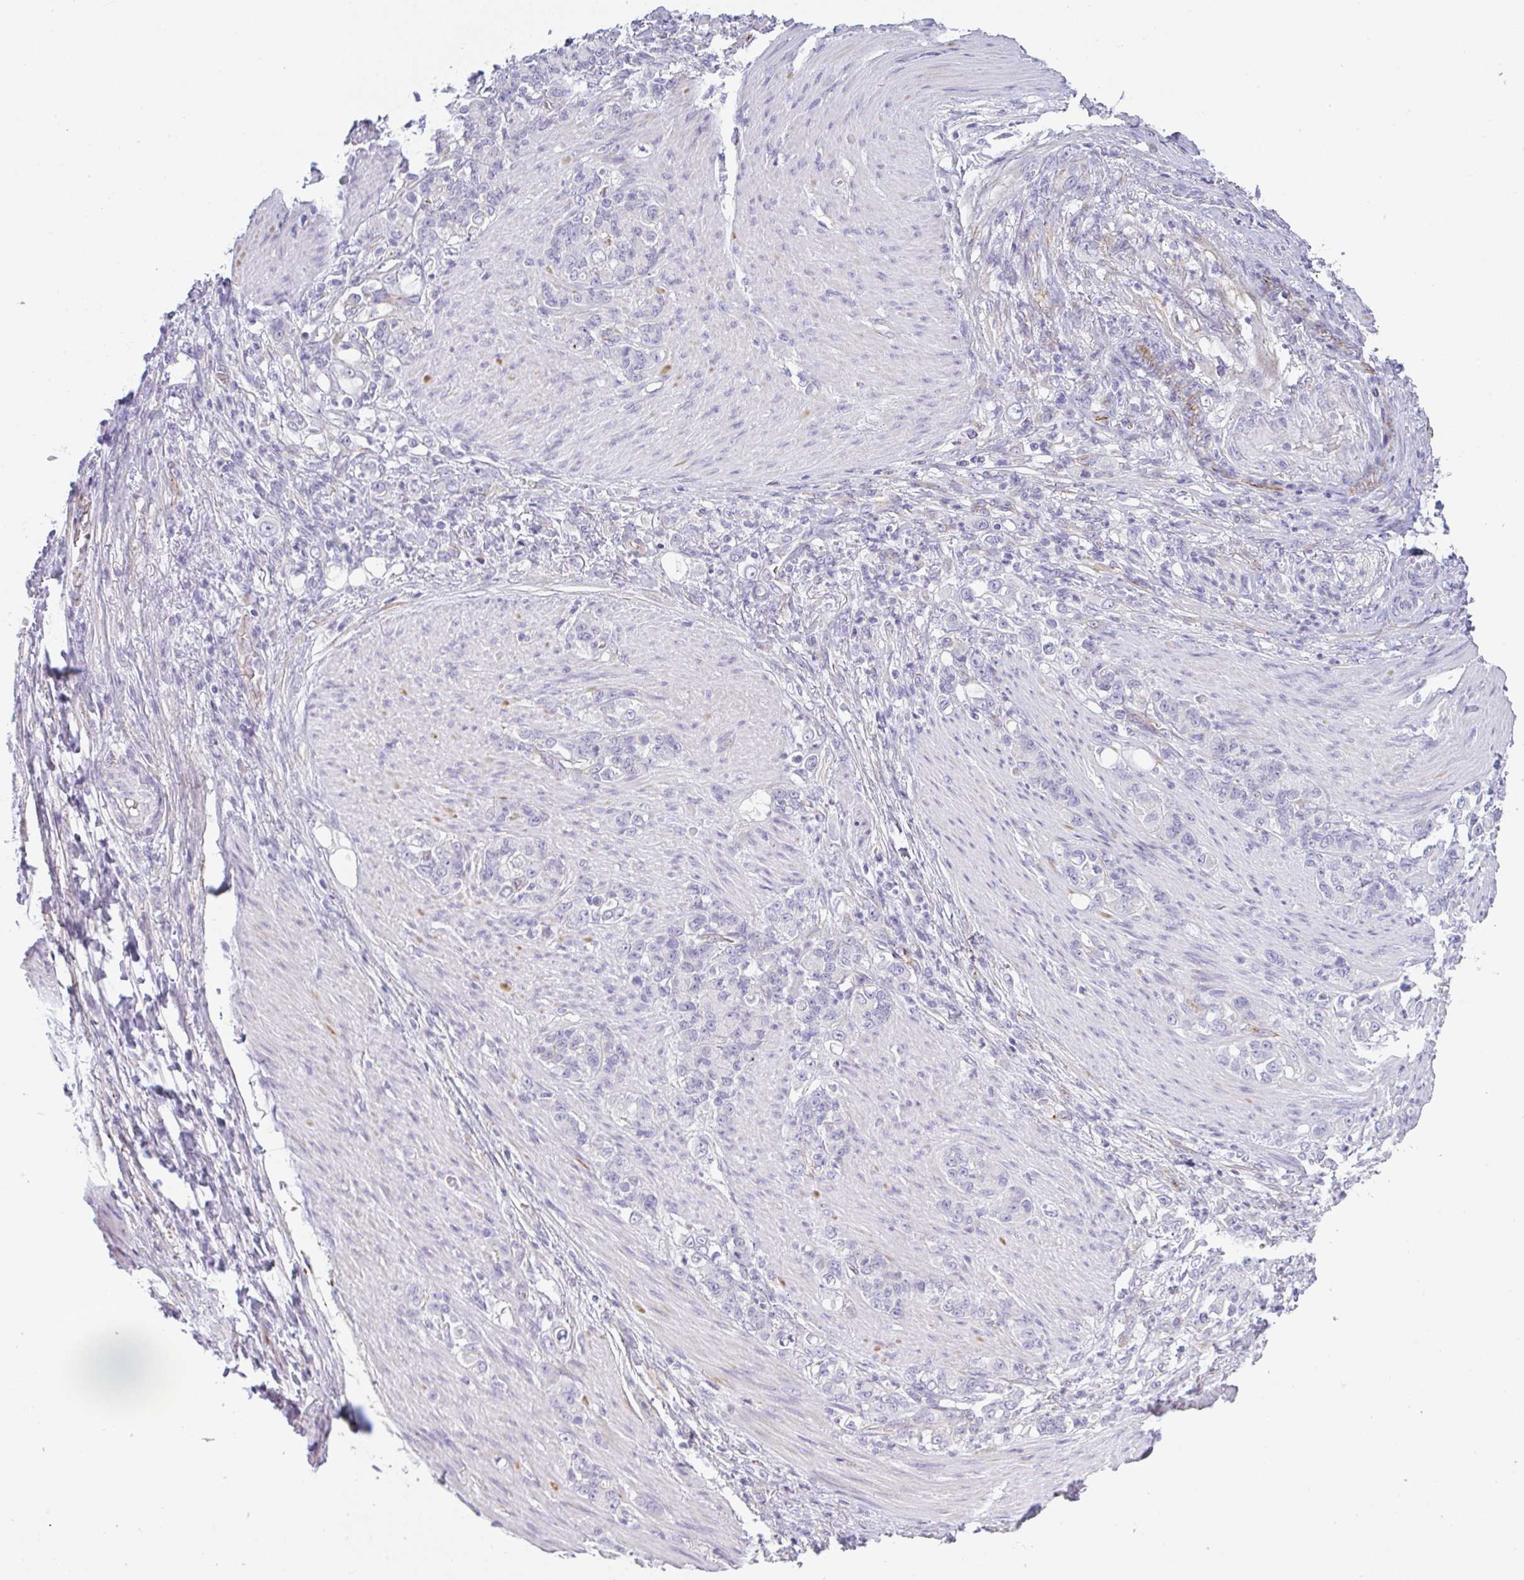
{"staining": {"intensity": "negative", "quantity": "none", "location": "none"}, "tissue": "stomach cancer", "cell_type": "Tumor cells", "image_type": "cancer", "snomed": [{"axis": "morphology", "description": "Adenocarcinoma, NOS"}, {"axis": "topography", "description": "Stomach"}], "caption": "A high-resolution histopathology image shows immunohistochemistry staining of stomach adenocarcinoma, which shows no significant positivity in tumor cells.", "gene": "LPAR4", "patient": {"sex": "female", "age": 79}}